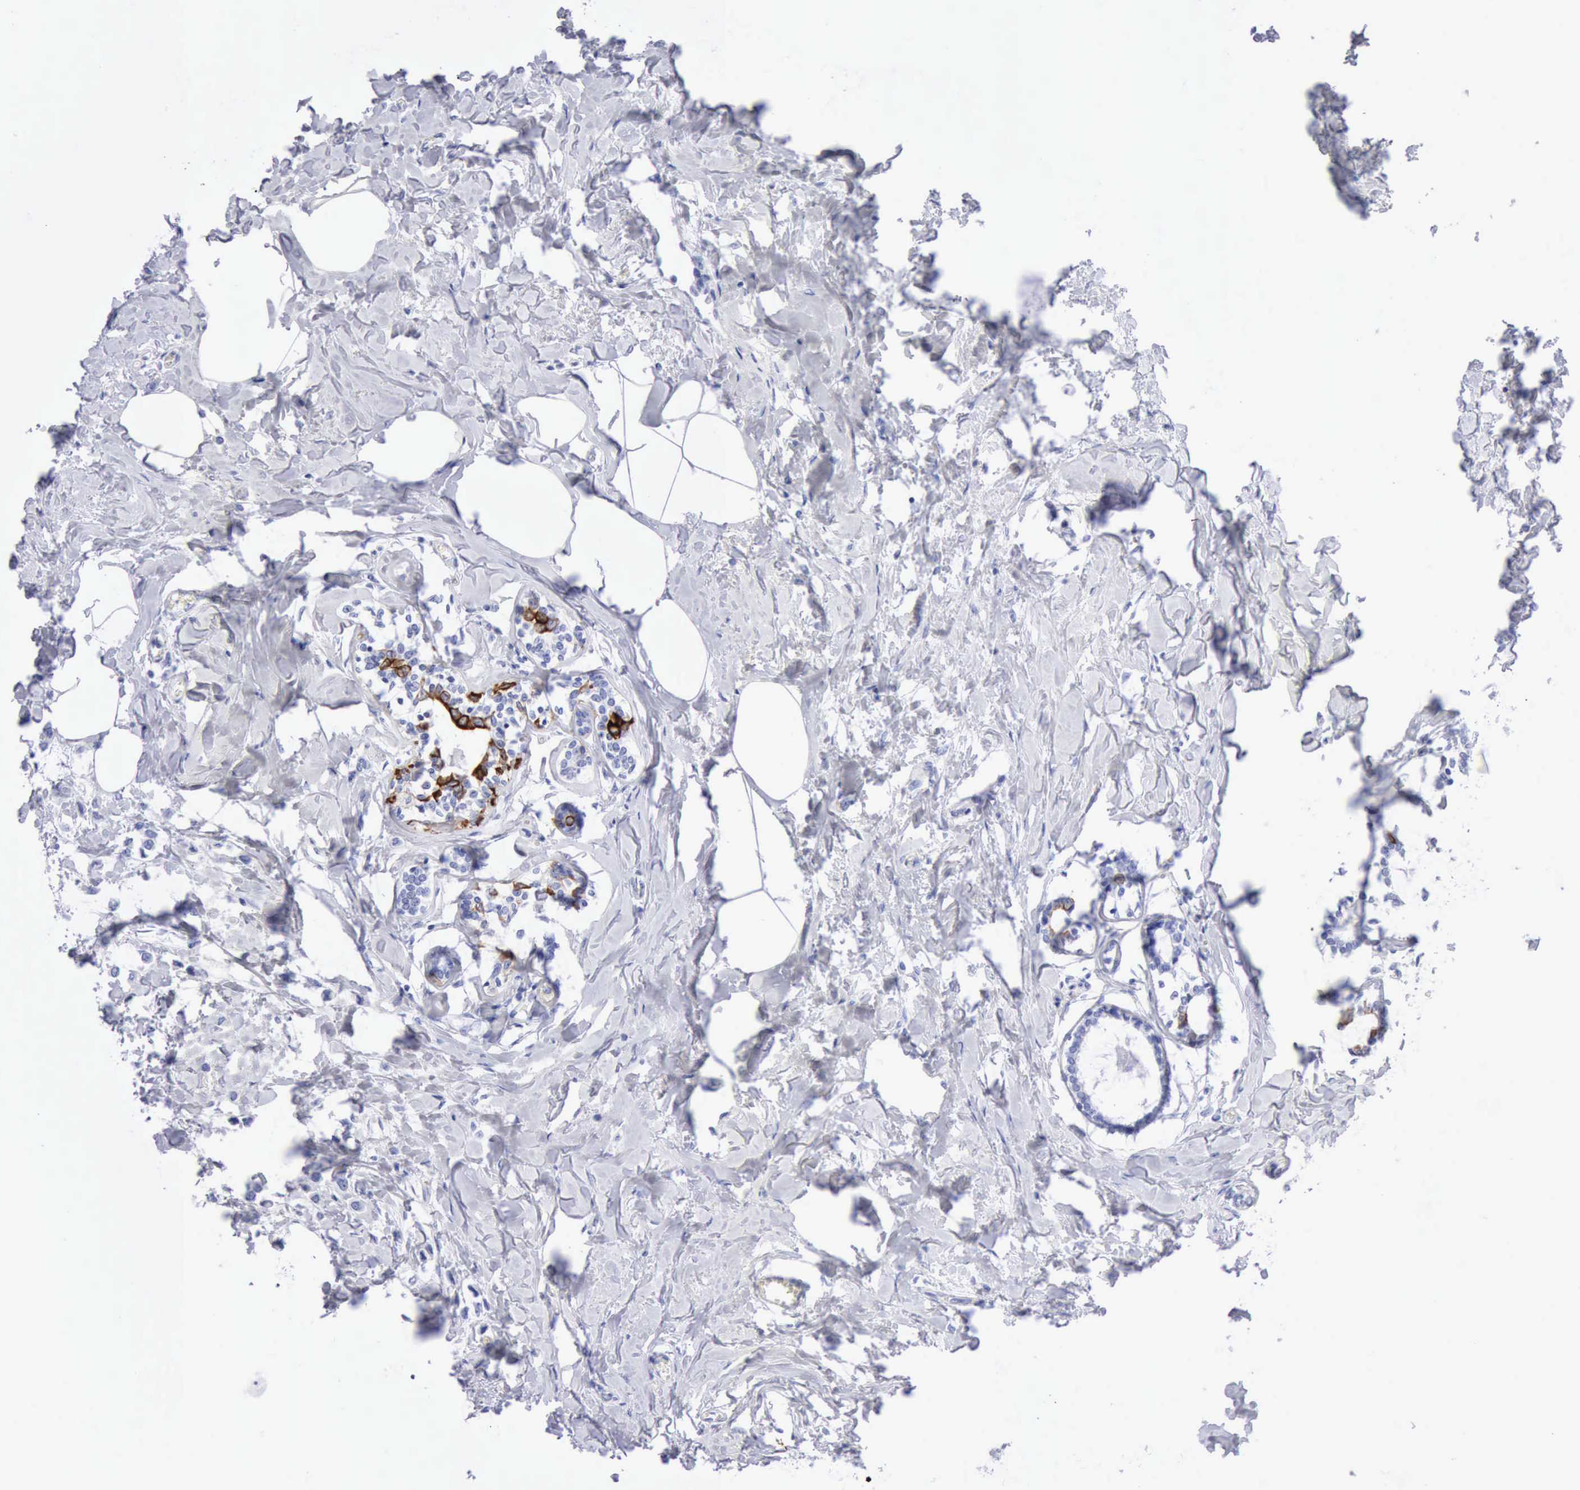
{"staining": {"intensity": "negative", "quantity": "none", "location": "none"}, "tissue": "breast cancer", "cell_type": "Tumor cells", "image_type": "cancer", "snomed": [{"axis": "morphology", "description": "Lobular carcinoma"}, {"axis": "topography", "description": "Breast"}], "caption": "Breast cancer (lobular carcinoma) was stained to show a protein in brown. There is no significant positivity in tumor cells.", "gene": "KRT5", "patient": {"sex": "female", "age": 51}}